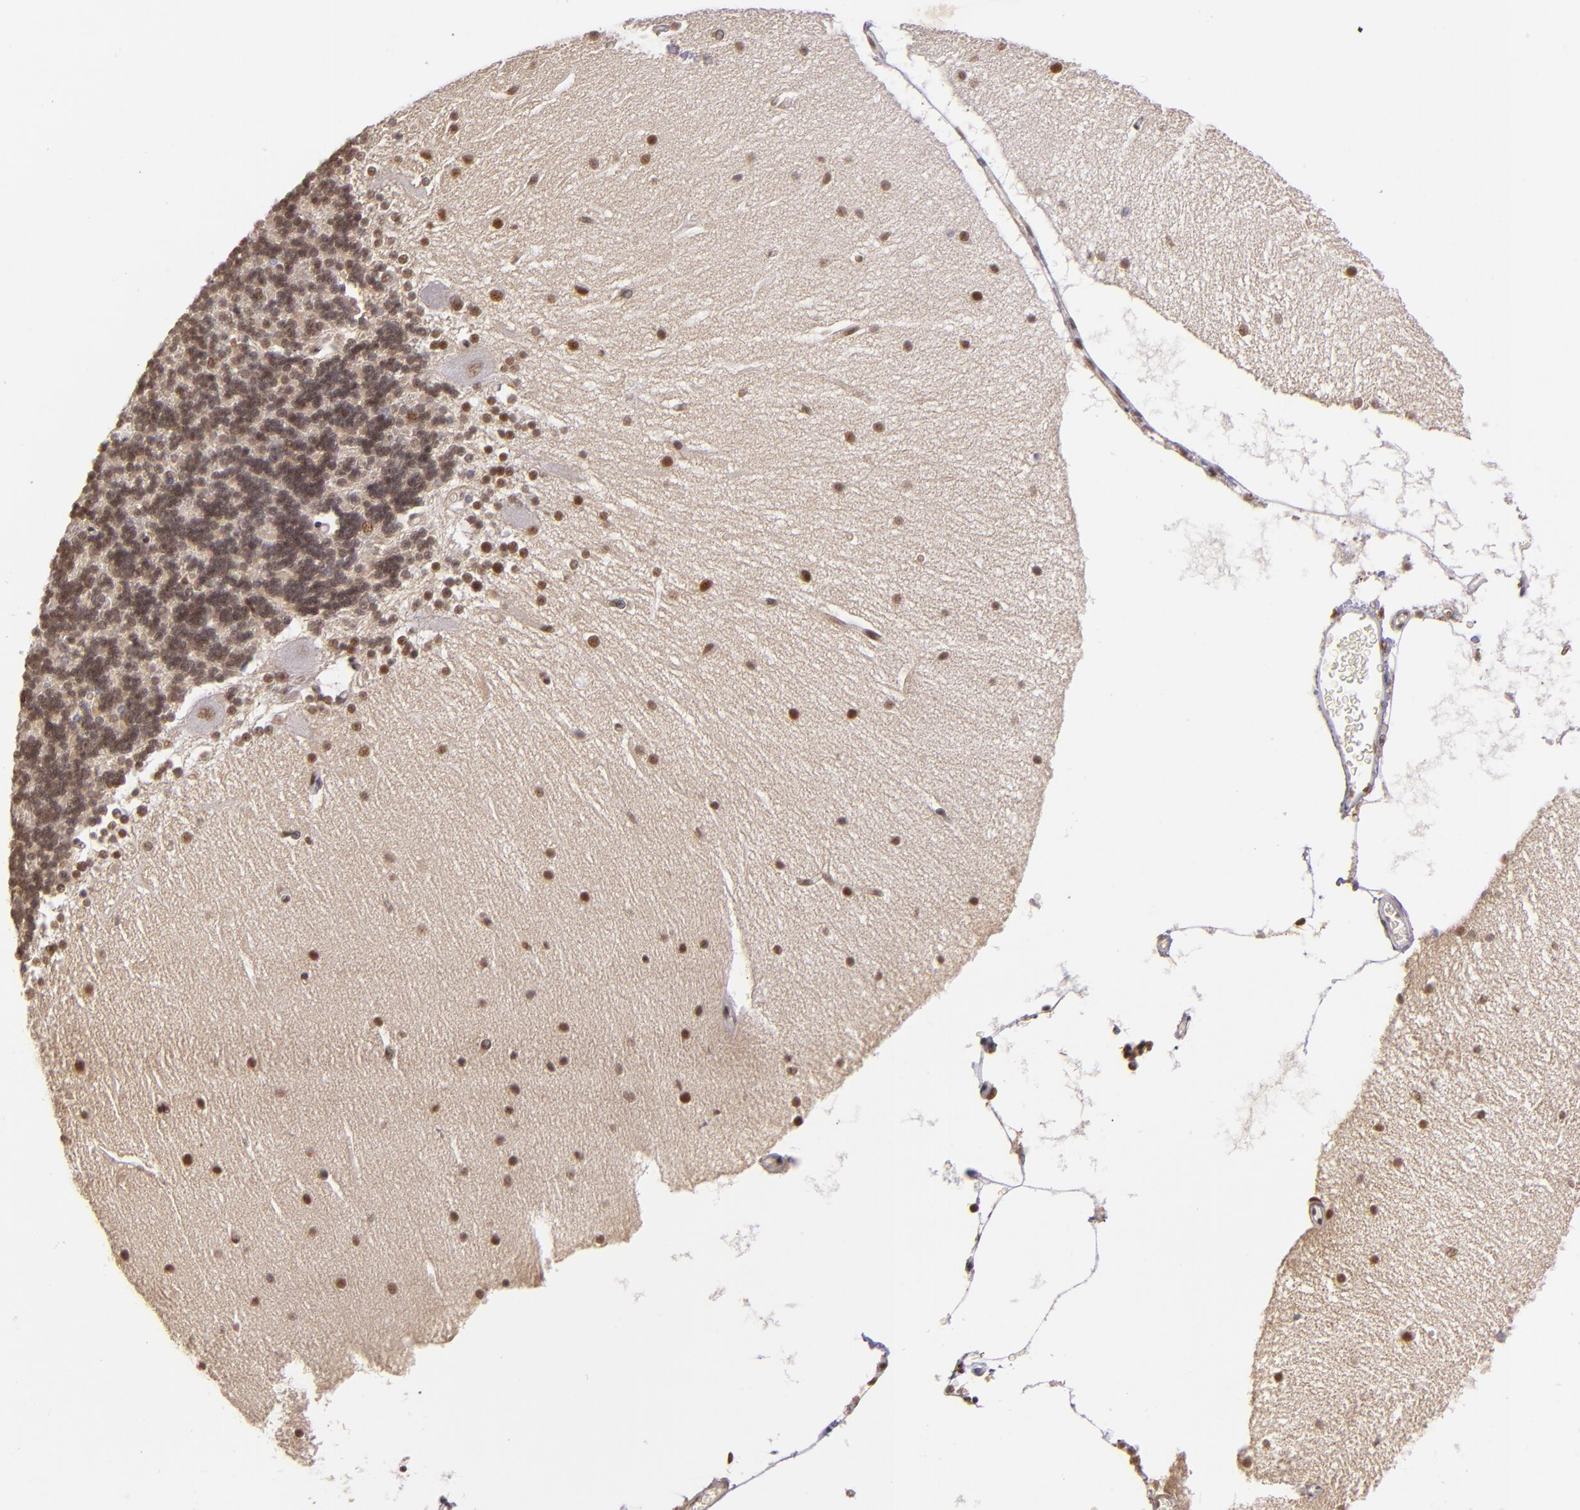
{"staining": {"intensity": "moderate", "quantity": "25%-75%", "location": "nuclear"}, "tissue": "cerebellum", "cell_type": "Cells in granular layer", "image_type": "normal", "snomed": [{"axis": "morphology", "description": "Normal tissue, NOS"}, {"axis": "topography", "description": "Cerebellum"}], "caption": "DAB (3,3'-diaminobenzidine) immunohistochemical staining of unremarkable human cerebellum shows moderate nuclear protein expression in about 25%-75% of cells in granular layer.", "gene": "NCOR2", "patient": {"sex": "female", "age": 54}}